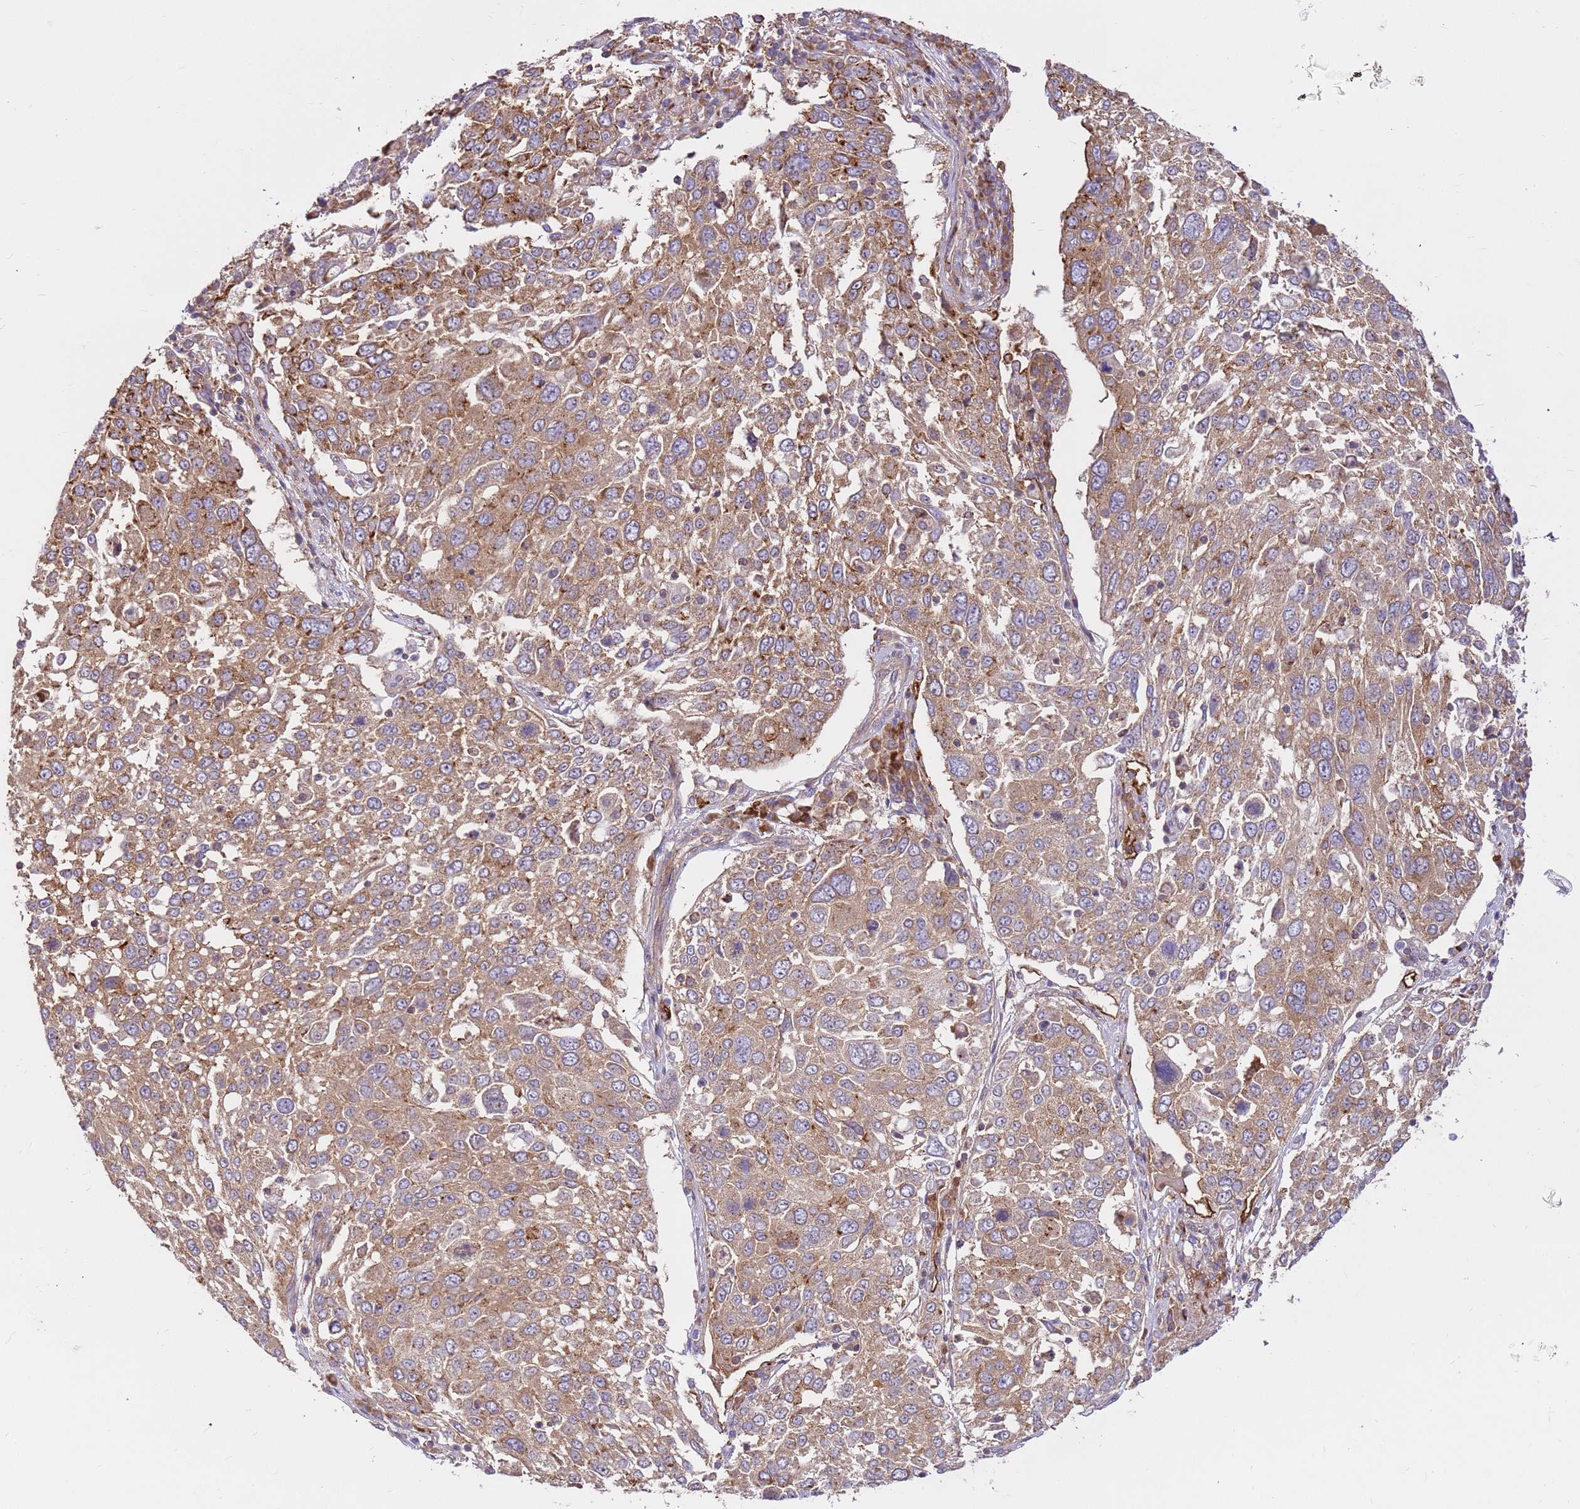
{"staining": {"intensity": "moderate", "quantity": ">75%", "location": "cytoplasmic/membranous"}, "tissue": "lung cancer", "cell_type": "Tumor cells", "image_type": "cancer", "snomed": [{"axis": "morphology", "description": "Squamous cell carcinoma, NOS"}, {"axis": "topography", "description": "Lung"}], "caption": "Approximately >75% of tumor cells in human lung squamous cell carcinoma reveal moderate cytoplasmic/membranous protein expression as visualized by brown immunohistochemical staining.", "gene": "DDX19B", "patient": {"sex": "male", "age": 65}}